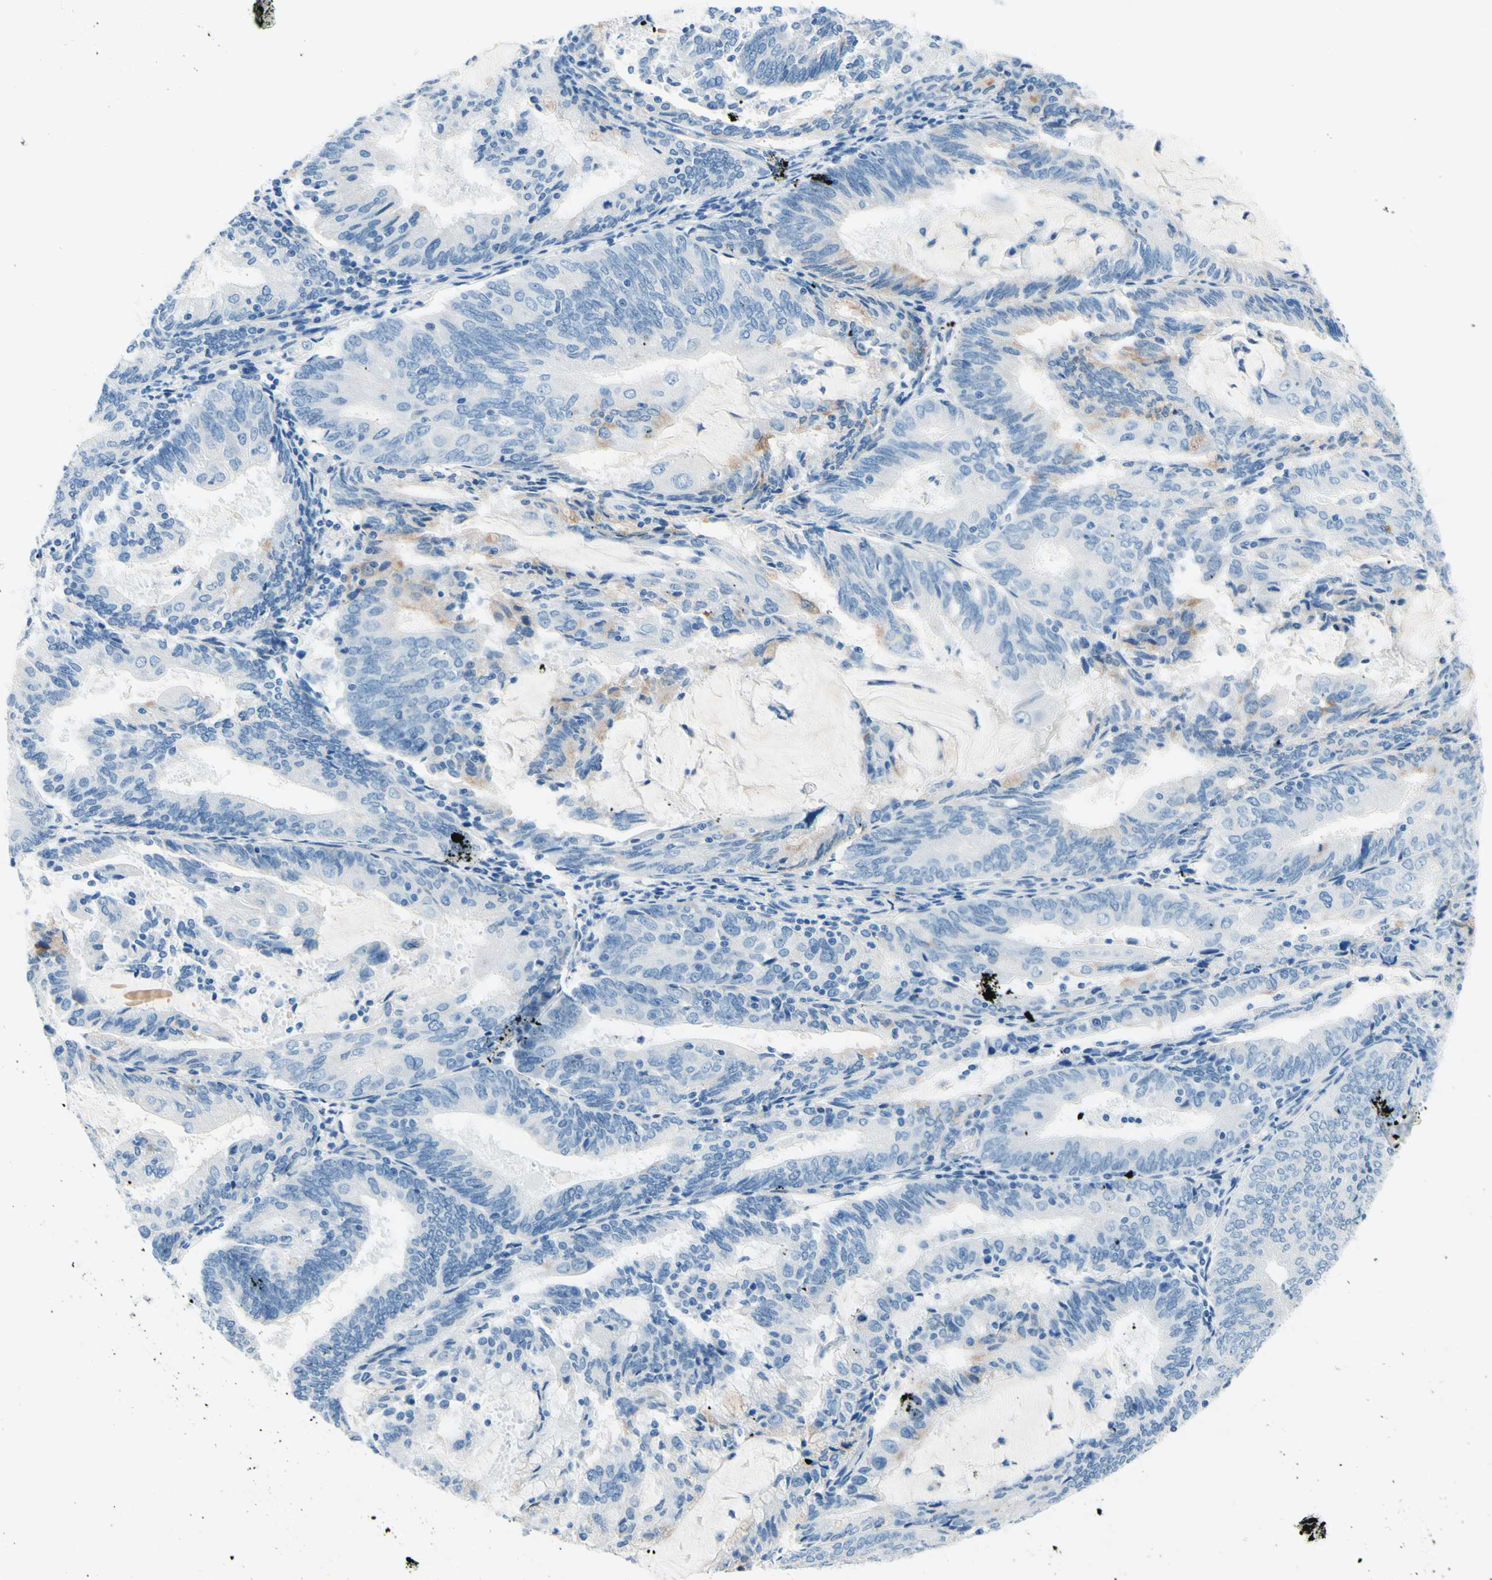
{"staining": {"intensity": "weak", "quantity": "<25%", "location": "cytoplasmic/membranous"}, "tissue": "endometrial cancer", "cell_type": "Tumor cells", "image_type": "cancer", "snomed": [{"axis": "morphology", "description": "Adenocarcinoma, NOS"}, {"axis": "topography", "description": "Endometrium"}], "caption": "Tumor cells are negative for protein expression in human endometrial adenocarcinoma.", "gene": "PASD1", "patient": {"sex": "female", "age": 81}}